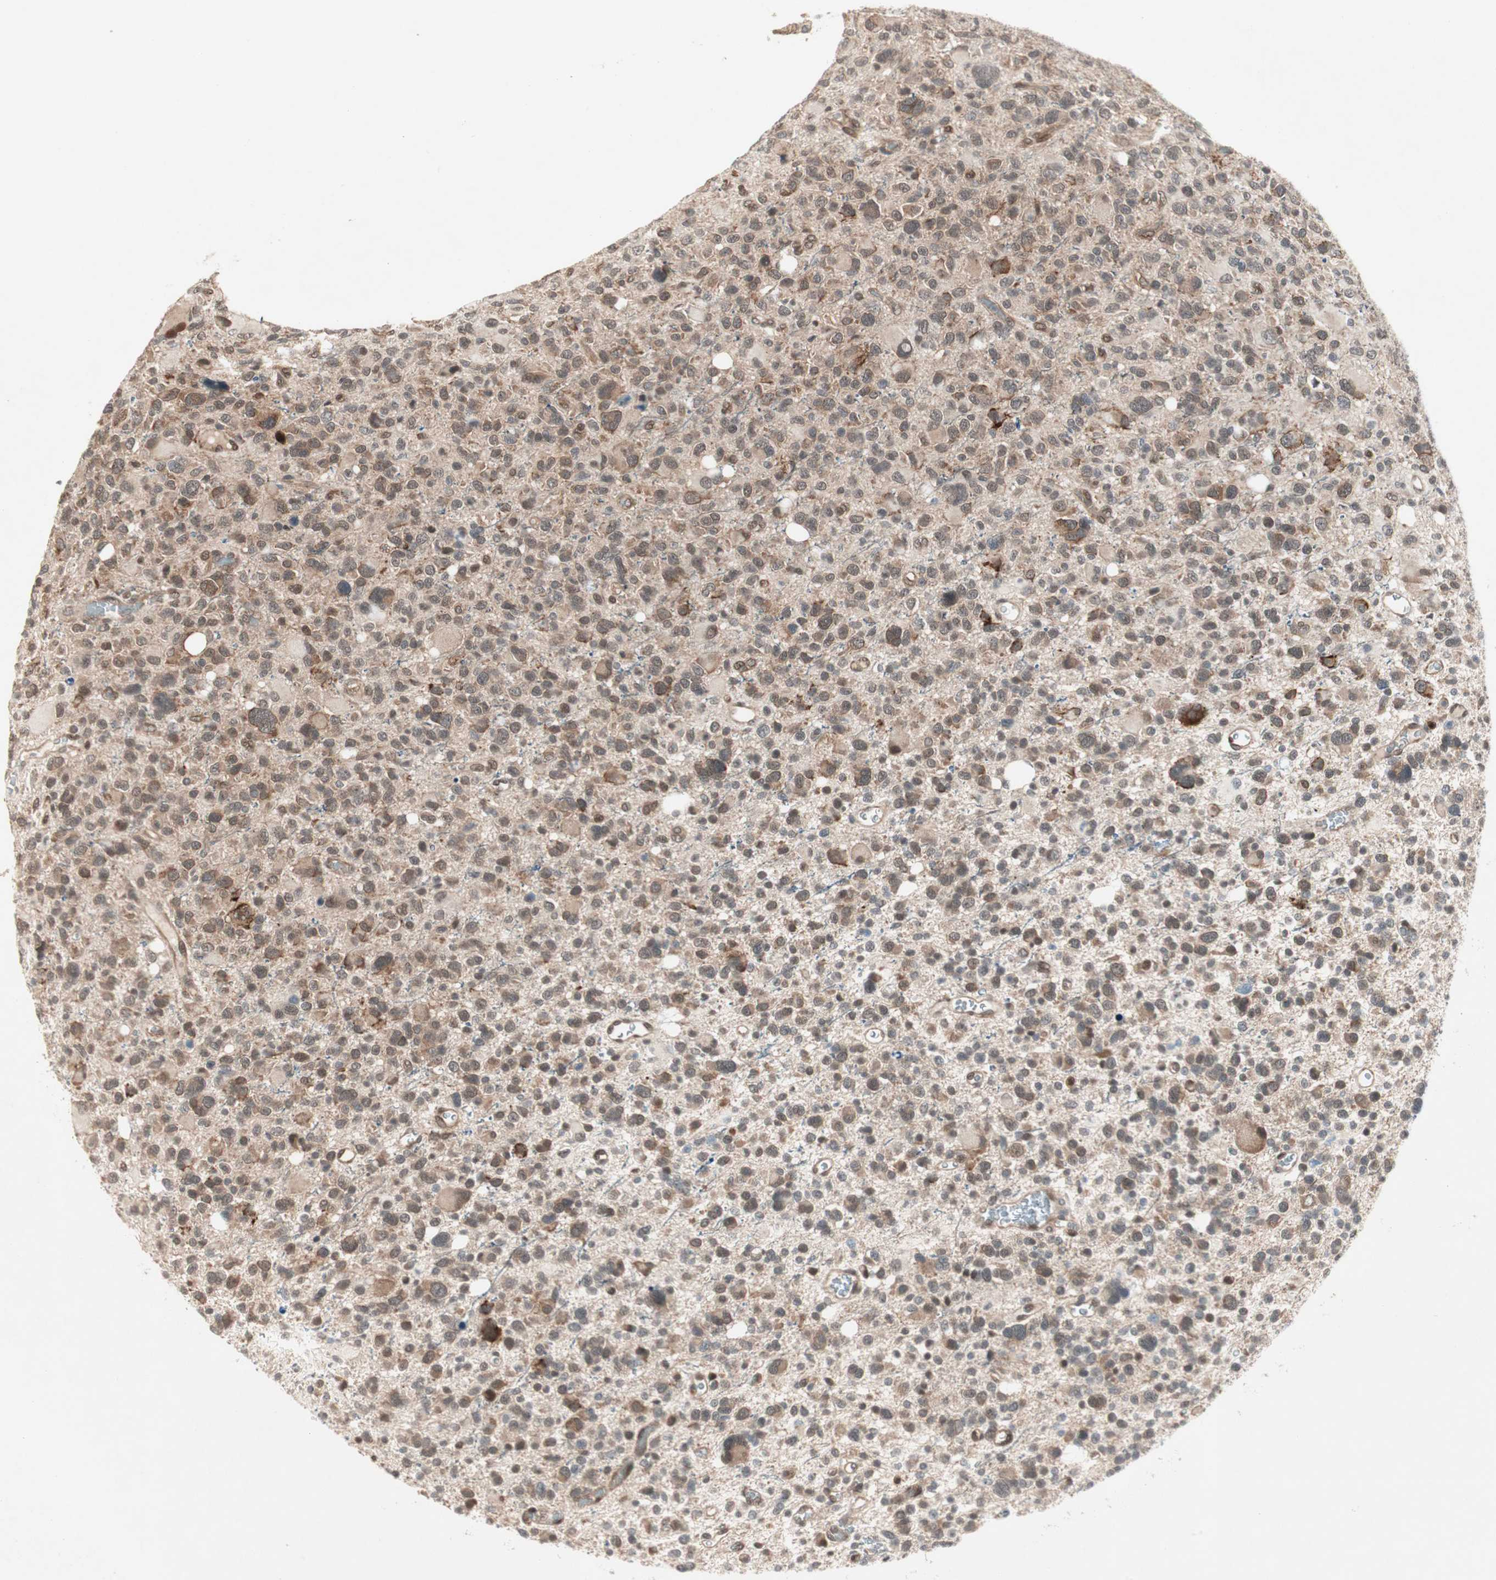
{"staining": {"intensity": "moderate", "quantity": ">75%", "location": "cytoplasmic/membranous"}, "tissue": "glioma", "cell_type": "Tumor cells", "image_type": "cancer", "snomed": [{"axis": "morphology", "description": "Glioma, malignant, High grade"}, {"axis": "topography", "description": "Brain"}], "caption": "This micrograph exhibits IHC staining of human high-grade glioma (malignant), with medium moderate cytoplasmic/membranous positivity in about >75% of tumor cells.", "gene": "PGBD1", "patient": {"sex": "male", "age": 48}}